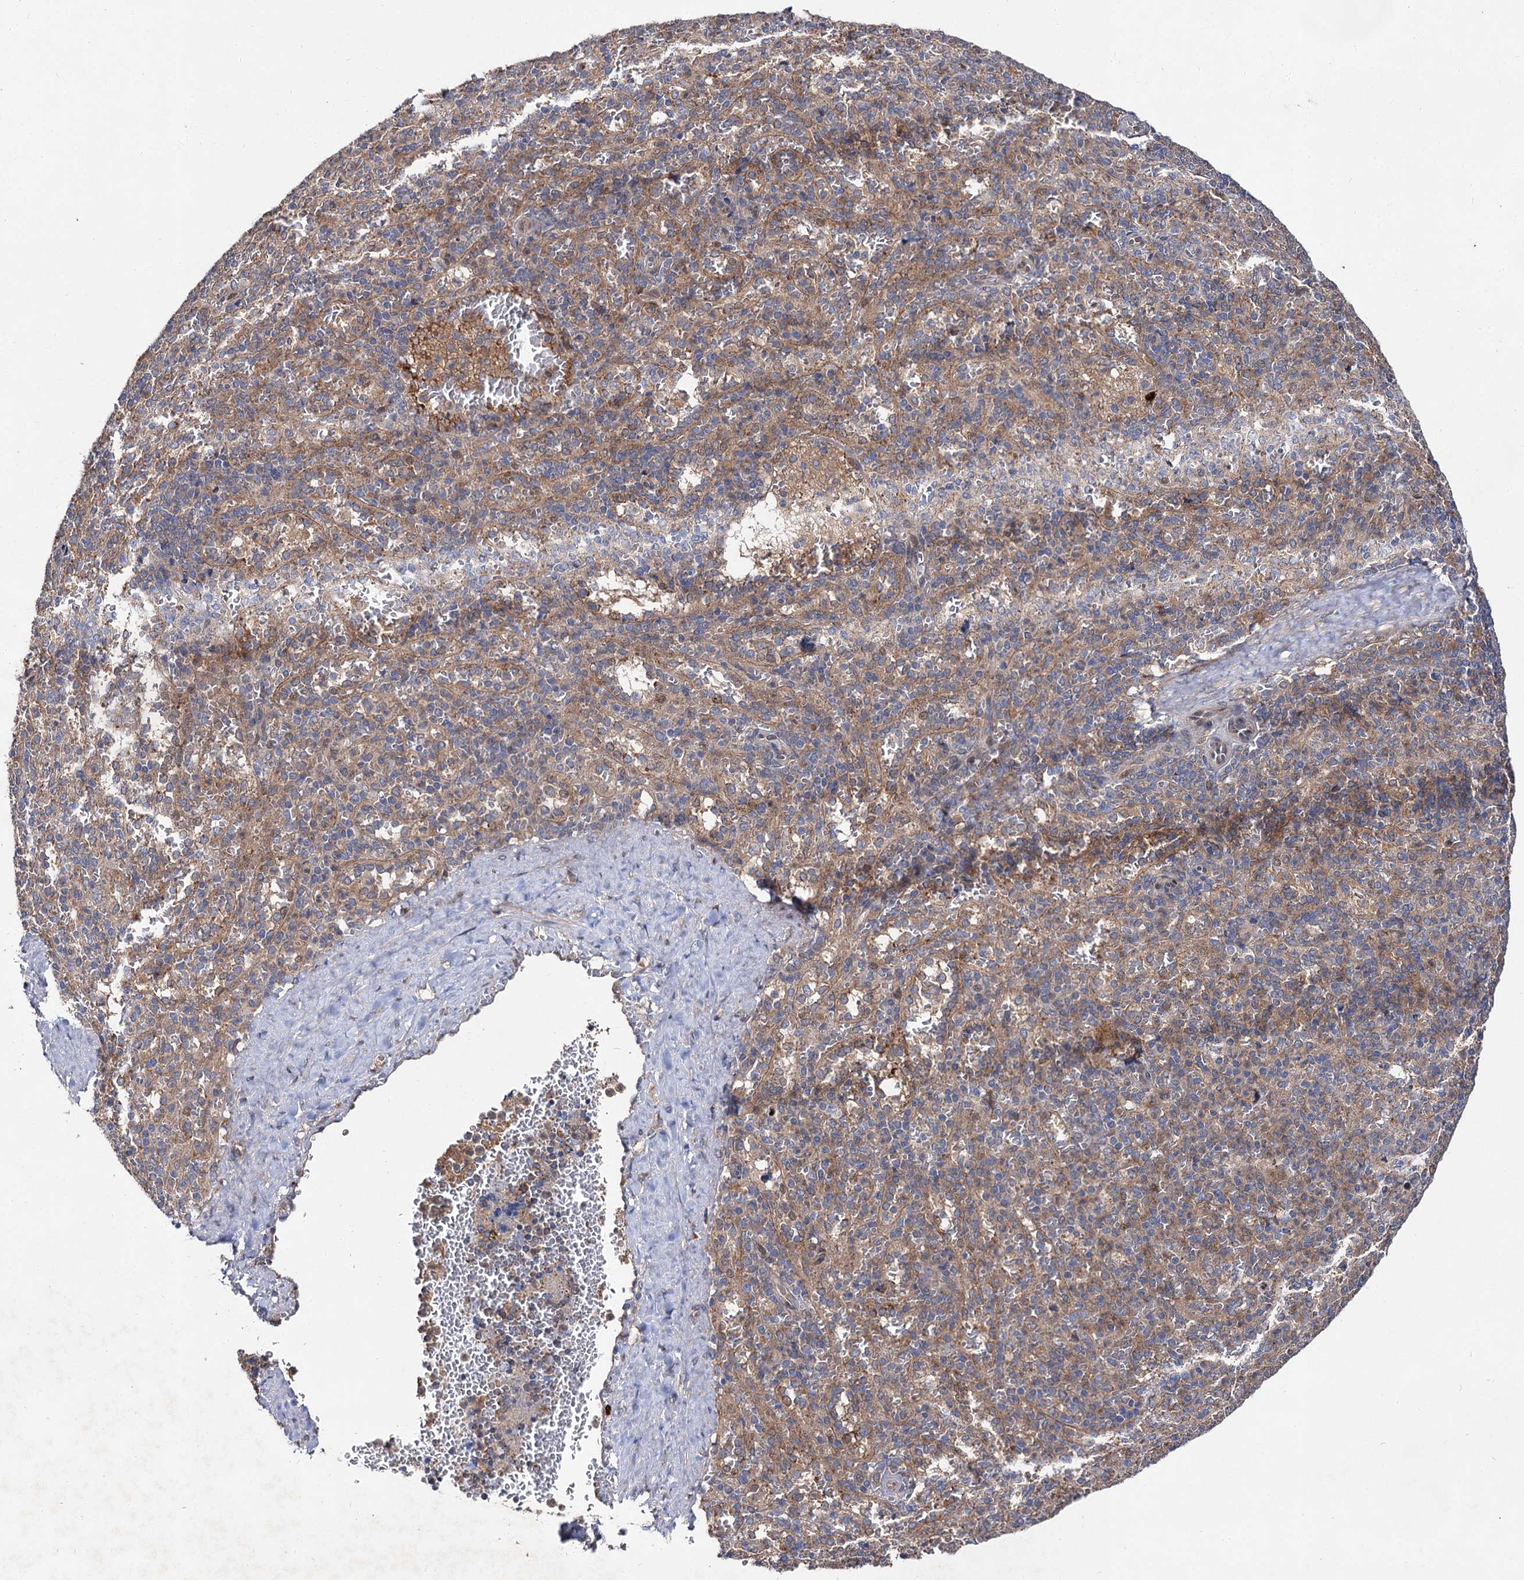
{"staining": {"intensity": "weak", "quantity": "25%-75%", "location": "cytoplasmic/membranous"}, "tissue": "spleen", "cell_type": "Cells in red pulp", "image_type": "normal", "snomed": [{"axis": "morphology", "description": "Normal tissue, NOS"}, {"axis": "topography", "description": "Spleen"}], "caption": "An immunohistochemistry image of benign tissue is shown. Protein staining in brown shows weak cytoplasmic/membranous positivity in spleen within cells in red pulp.", "gene": "NAA25", "patient": {"sex": "female", "age": 21}}